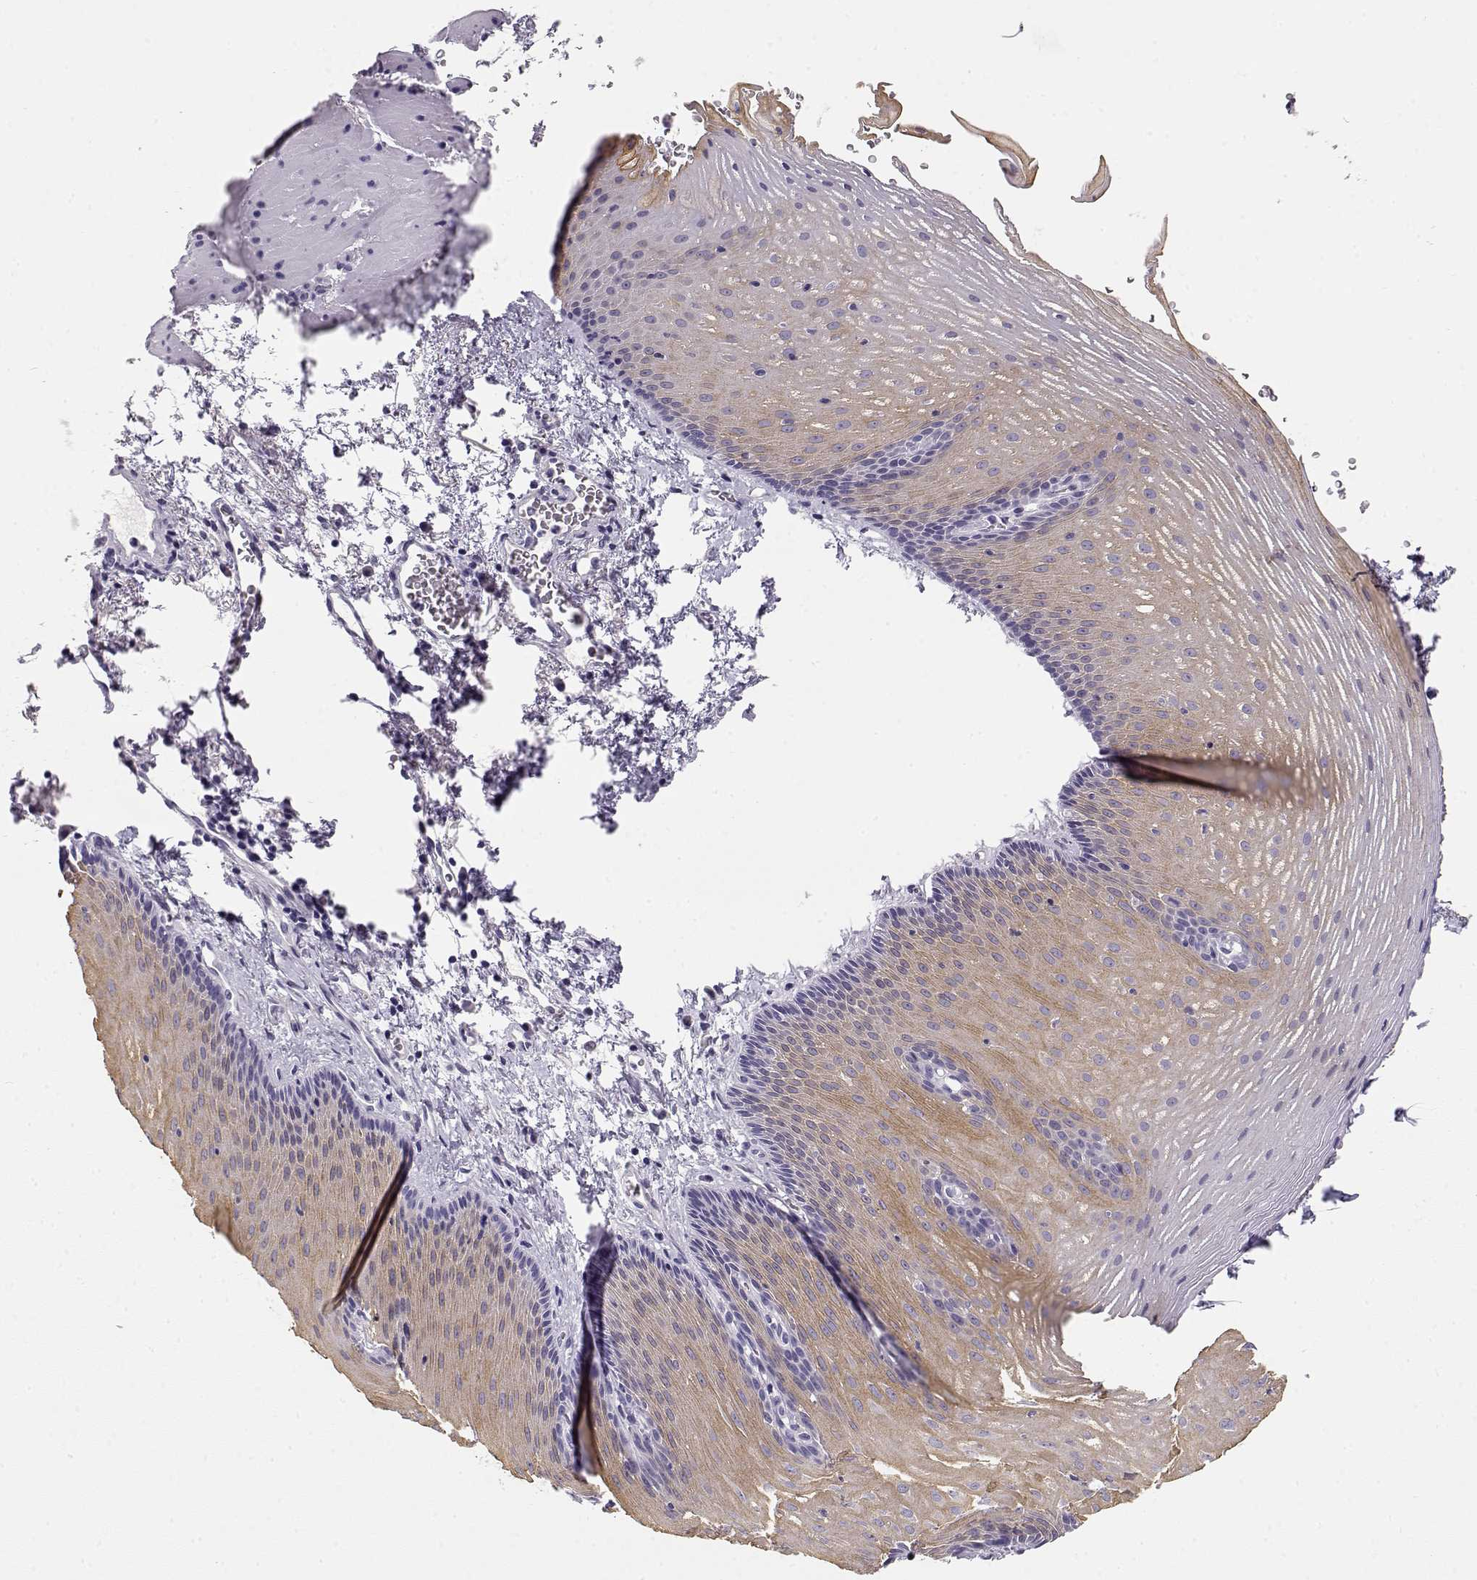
{"staining": {"intensity": "moderate", "quantity": ">75%", "location": "cytoplasmic/membranous"}, "tissue": "esophagus", "cell_type": "Squamous epithelial cells", "image_type": "normal", "snomed": [{"axis": "morphology", "description": "Normal tissue, NOS"}, {"axis": "topography", "description": "Esophagus"}], "caption": "Immunohistochemistry (IHC) histopathology image of benign human esophagus stained for a protein (brown), which exhibits medium levels of moderate cytoplasmic/membranous expression in approximately >75% of squamous epithelial cells.", "gene": "NUTM1", "patient": {"sex": "male", "age": 76}}